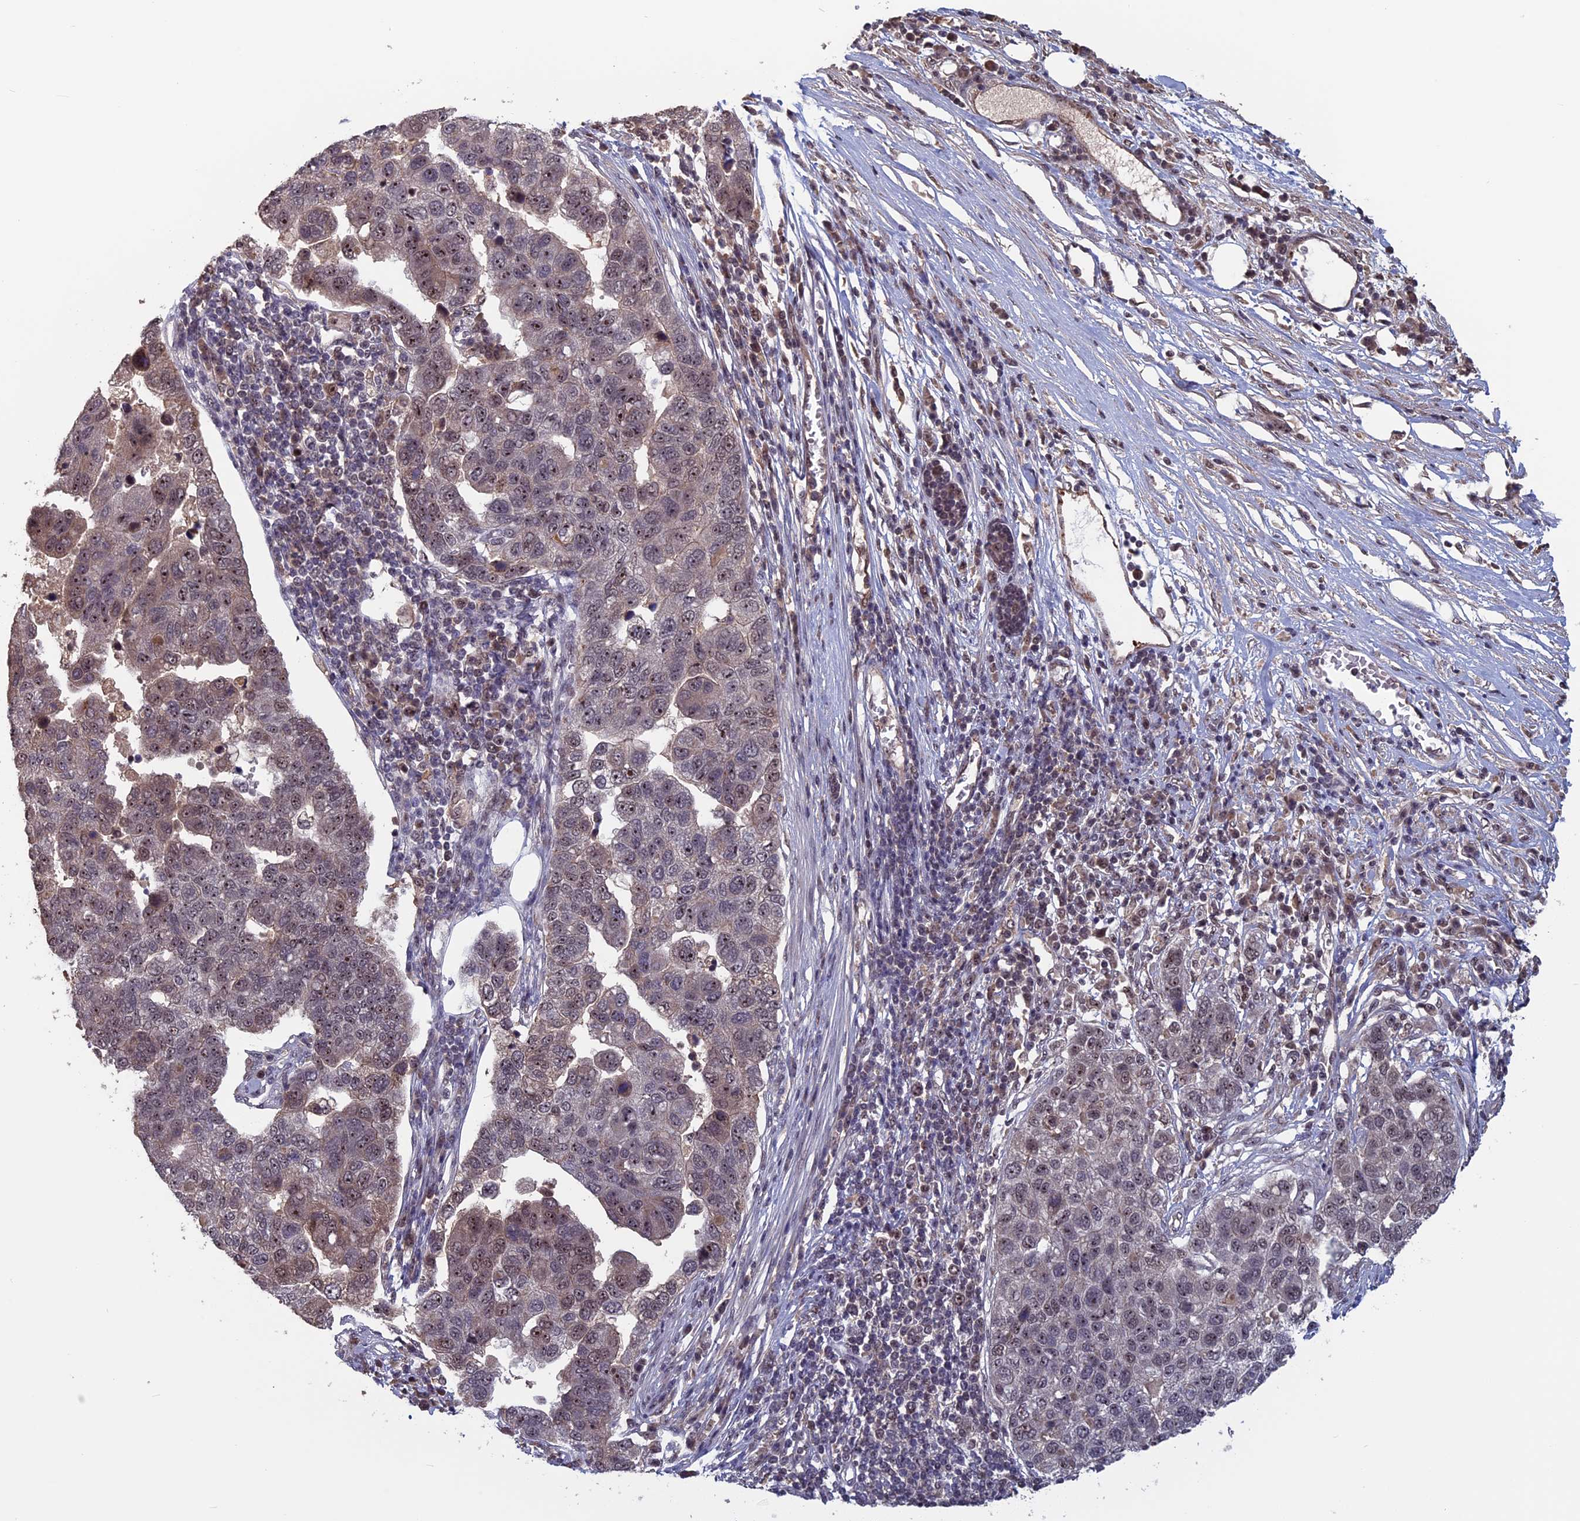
{"staining": {"intensity": "moderate", "quantity": "<25%", "location": "nuclear"}, "tissue": "pancreatic cancer", "cell_type": "Tumor cells", "image_type": "cancer", "snomed": [{"axis": "morphology", "description": "Adenocarcinoma, NOS"}, {"axis": "topography", "description": "Pancreas"}], "caption": "Immunohistochemistry histopathology image of neoplastic tissue: human pancreatic cancer stained using immunohistochemistry (IHC) demonstrates low levels of moderate protein expression localized specifically in the nuclear of tumor cells, appearing as a nuclear brown color.", "gene": "CACTIN", "patient": {"sex": "female", "age": 61}}